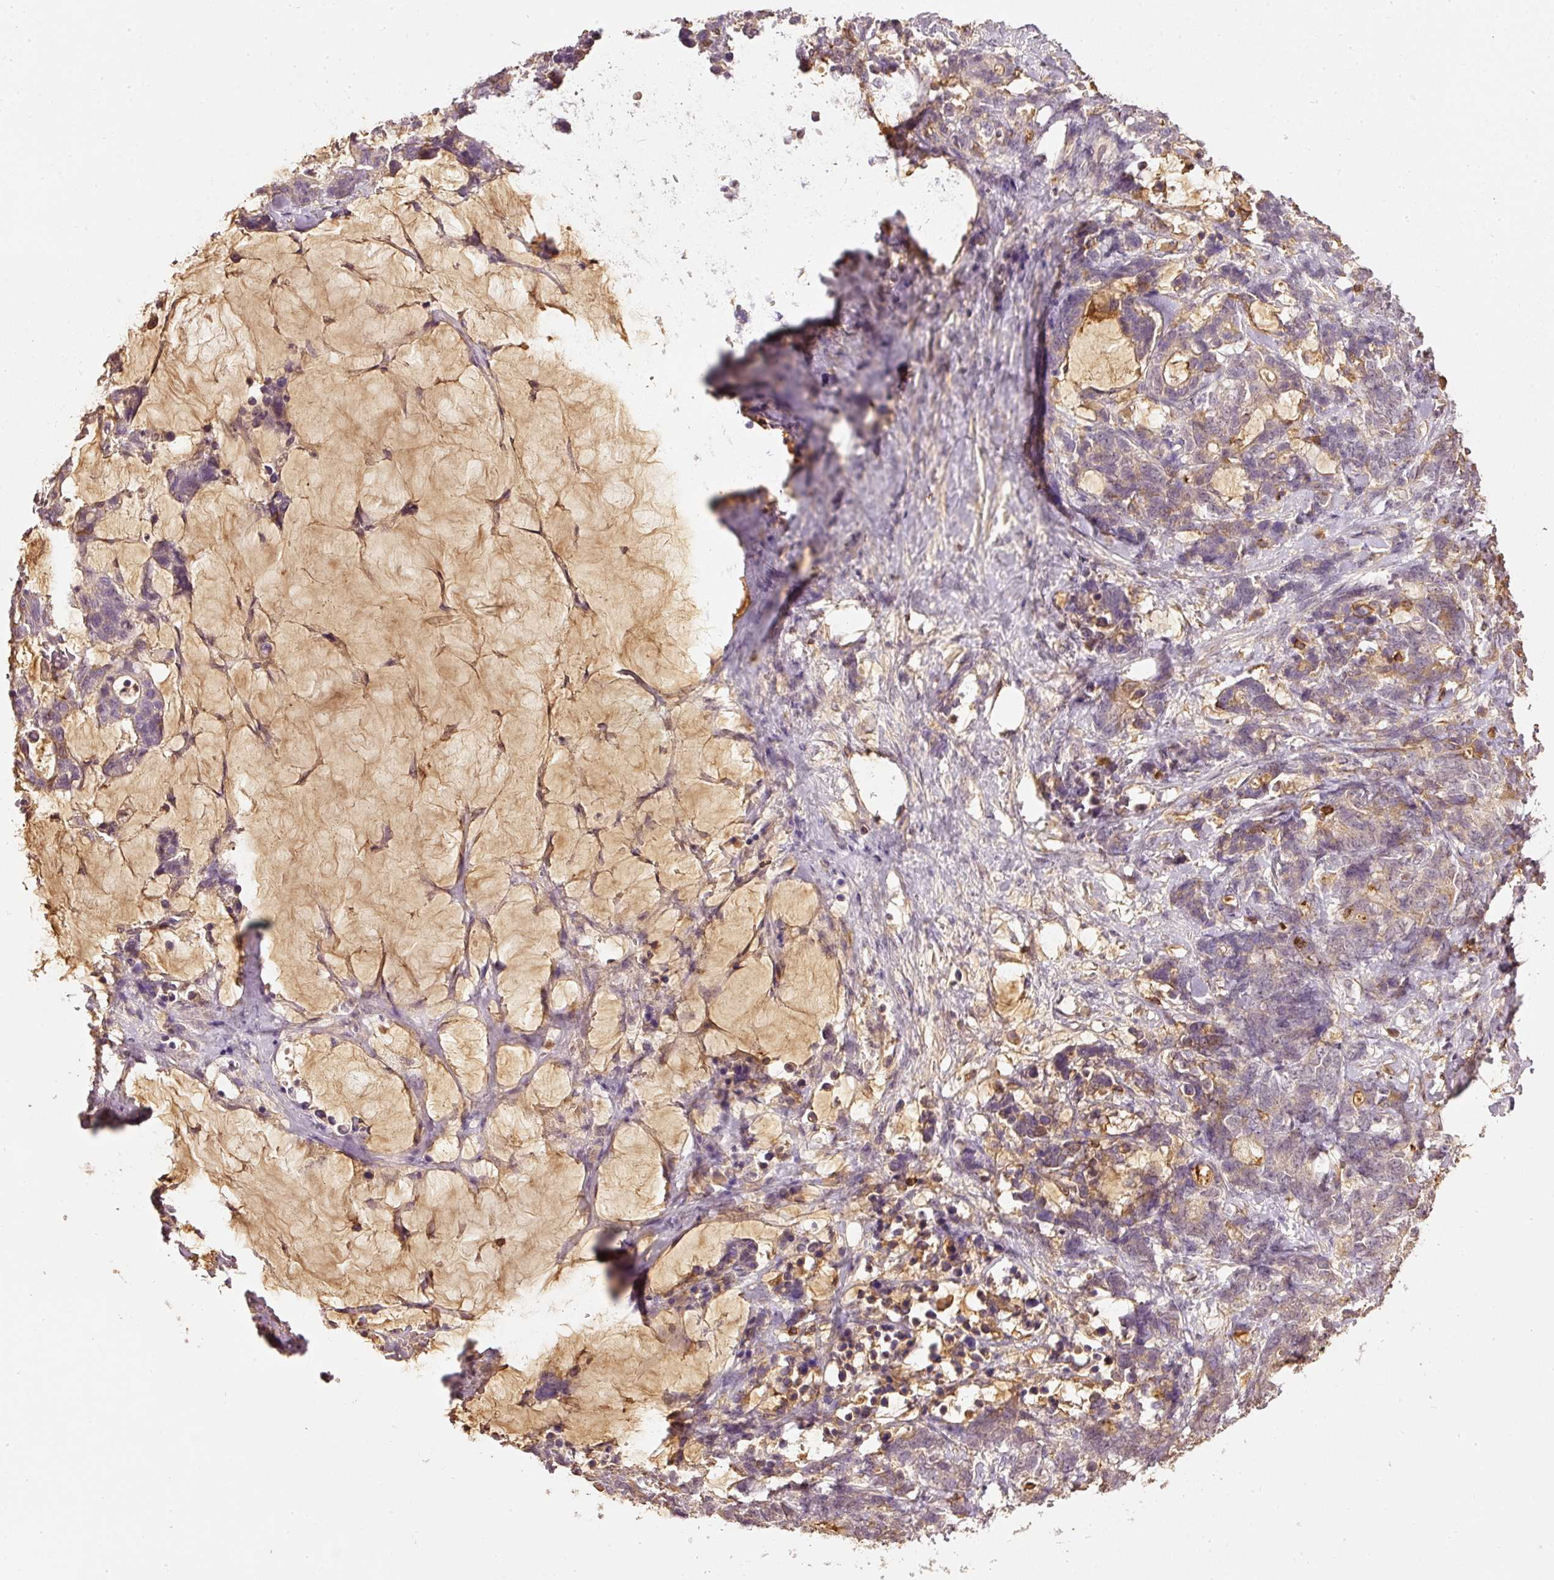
{"staining": {"intensity": "weak", "quantity": "25%-75%", "location": "cytoplasmic/membranous"}, "tissue": "stomach cancer", "cell_type": "Tumor cells", "image_type": "cancer", "snomed": [{"axis": "morphology", "description": "Normal tissue, NOS"}, {"axis": "morphology", "description": "Adenocarcinoma, NOS"}, {"axis": "topography", "description": "Stomach"}], "caption": "Brown immunohistochemical staining in human stomach cancer displays weak cytoplasmic/membranous staining in about 25%-75% of tumor cells. The staining is performed using DAB brown chromogen to label protein expression. The nuclei are counter-stained blue using hematoxylin.", "gene": "EVL", "patient": {"sex": "female", "age": 64}}